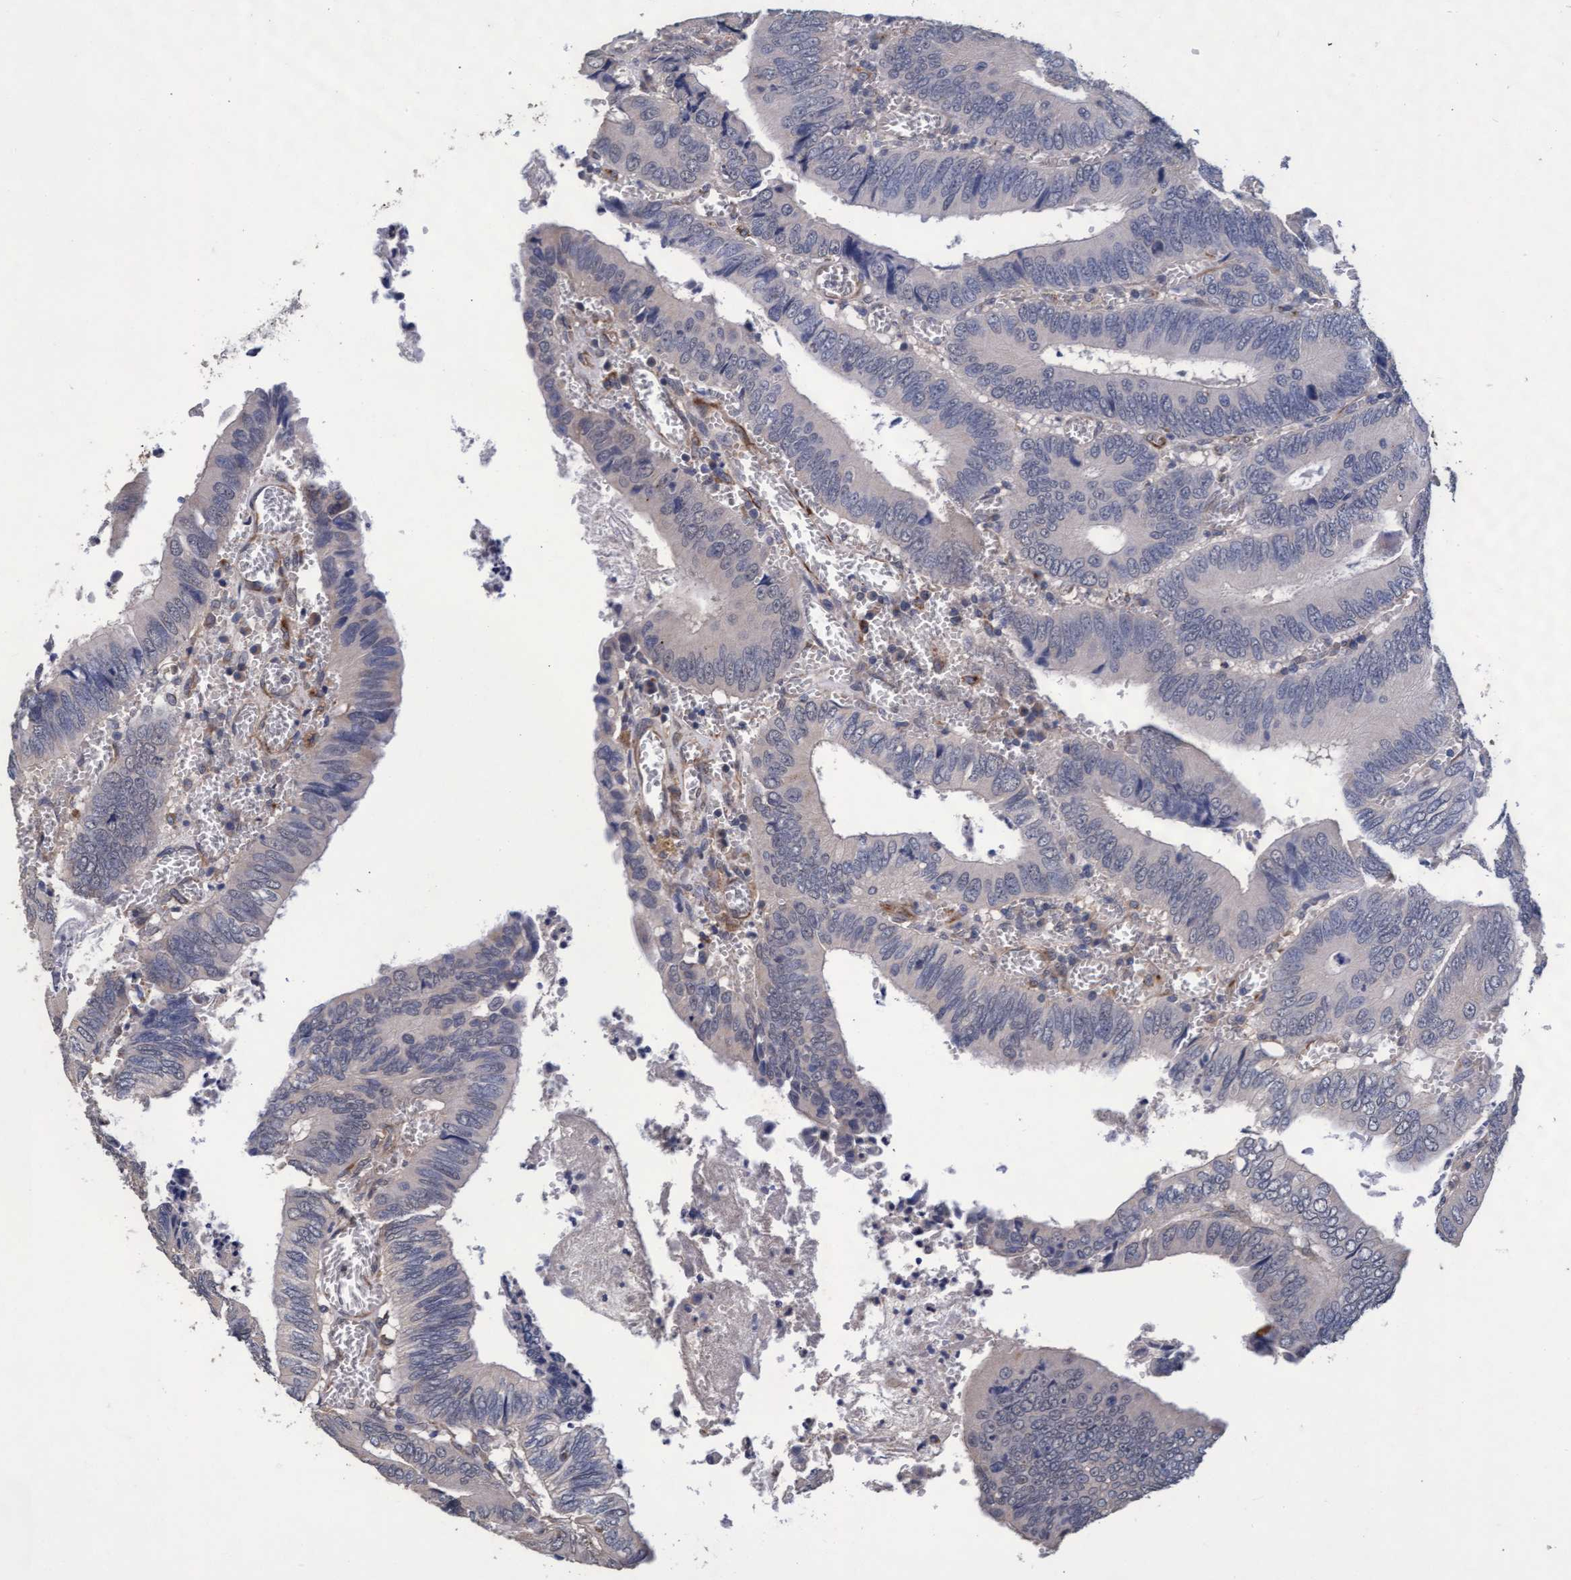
{"staining": {"intensity": "negative", "quantity": "none", "location": "none"}, "tissue": "colorectal cancer", "cell_type": "Tumor cells", "image_type": "cancer", "snomed": [{"axis": "morphology", "description": "Inflammation, NOS"}, {"axis": "morphology", "description": "Adenocarcinoma, NOS"}, {"axis": "topography", "description": "Colon"}], "caption": "A histopathology image of human colorectal cancer (adenocarcinoma) is negative for staining in tumor cells.", "gene": "CPQ", "patient": {"sex": "male", "age": 72}}